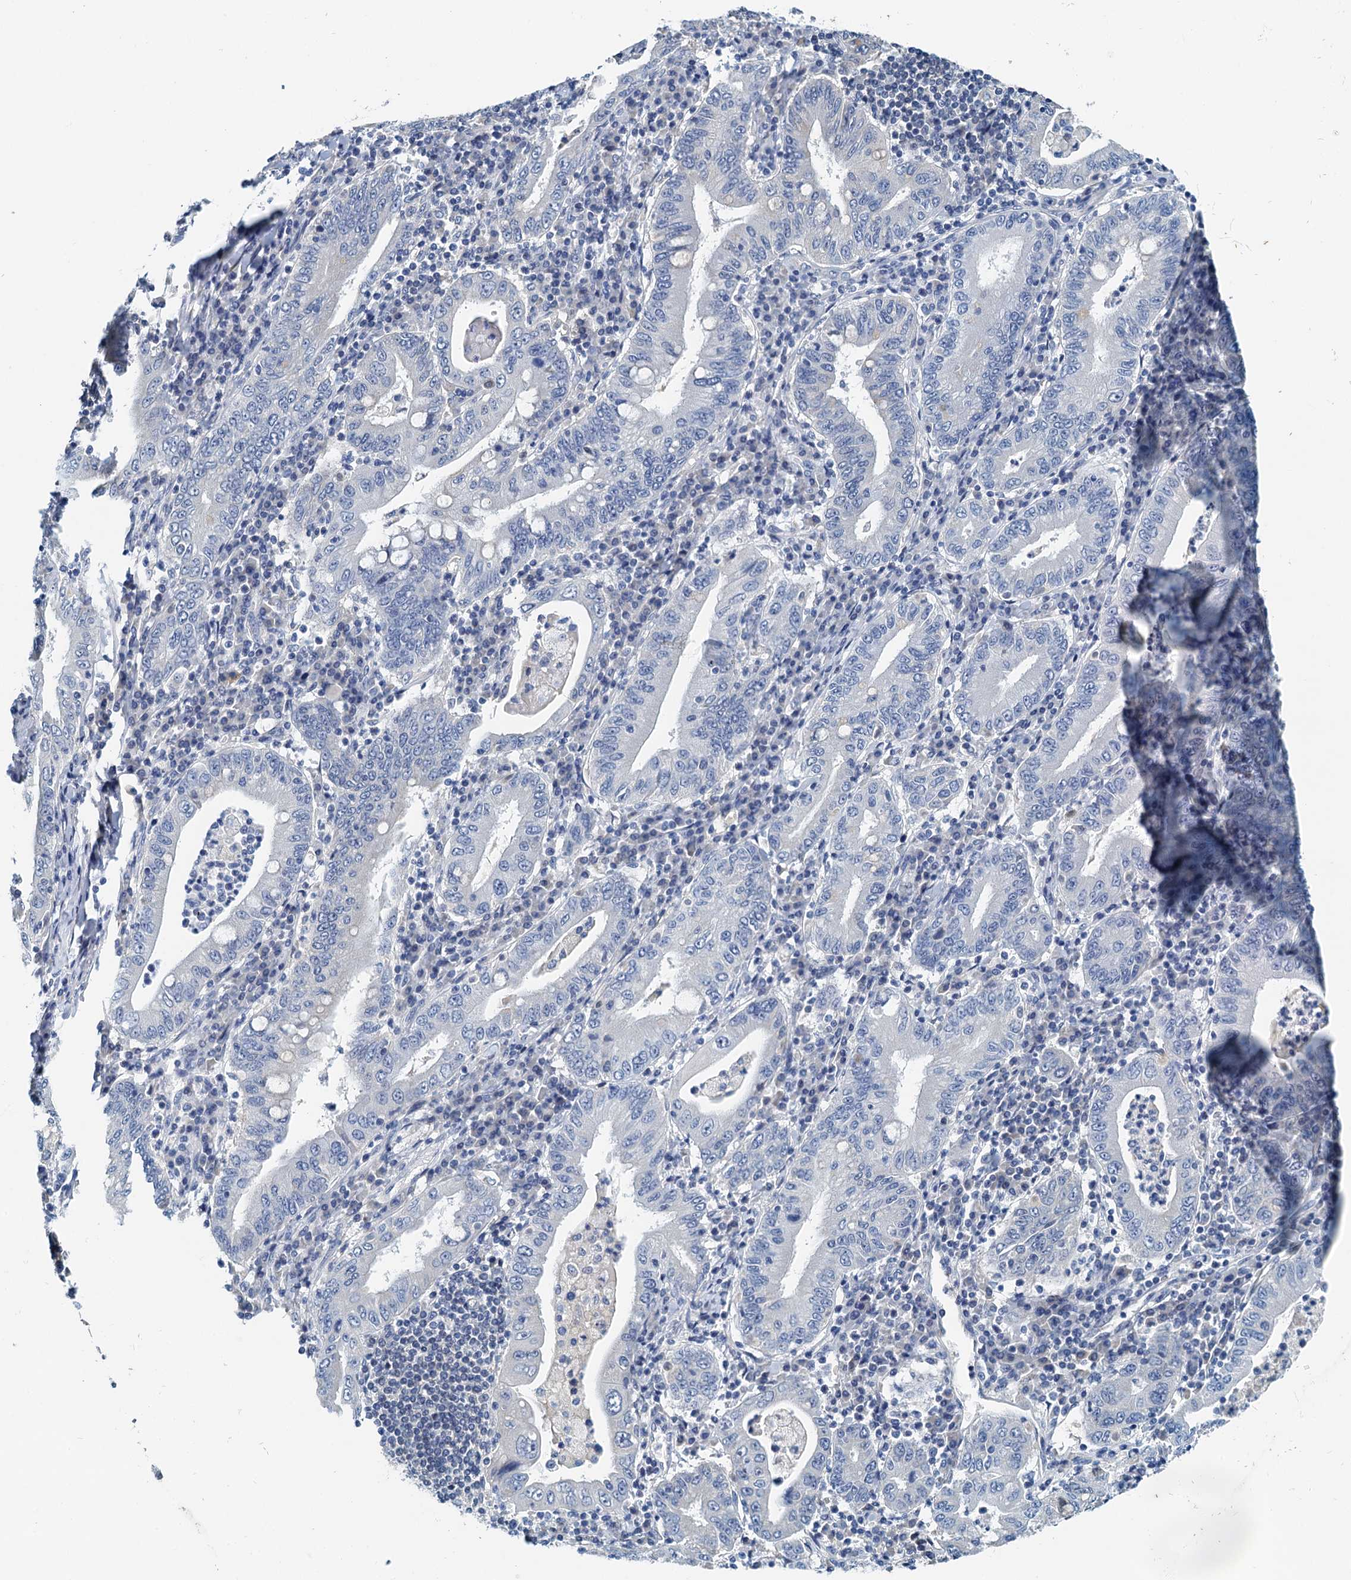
{"staining": {"intensity": "negative", "quantity": "none", "location": "none"}, "tissue": "stomach cancer", "cell_type": "Tumor cells", "image_type": "cancer", "snomed": [{"axis": "morphology", "description": "Normal tissue, NOS"}, {"axis": "morphology", "description": "Adenocarcinoma, NOS"}, {"axis": "topography", "description": "Esophagus"}, {"axis": "topography", "description": "Stomach, upper"}, {"axis": "topography", "description": "Peripheral nerve tissue"}], "caption": "An image of human stomach cancer (adenocarcinoma) is negative for staining in tumor cells.", "gene": "DTD1", "patient": {"sex": "male", "age": 62}}